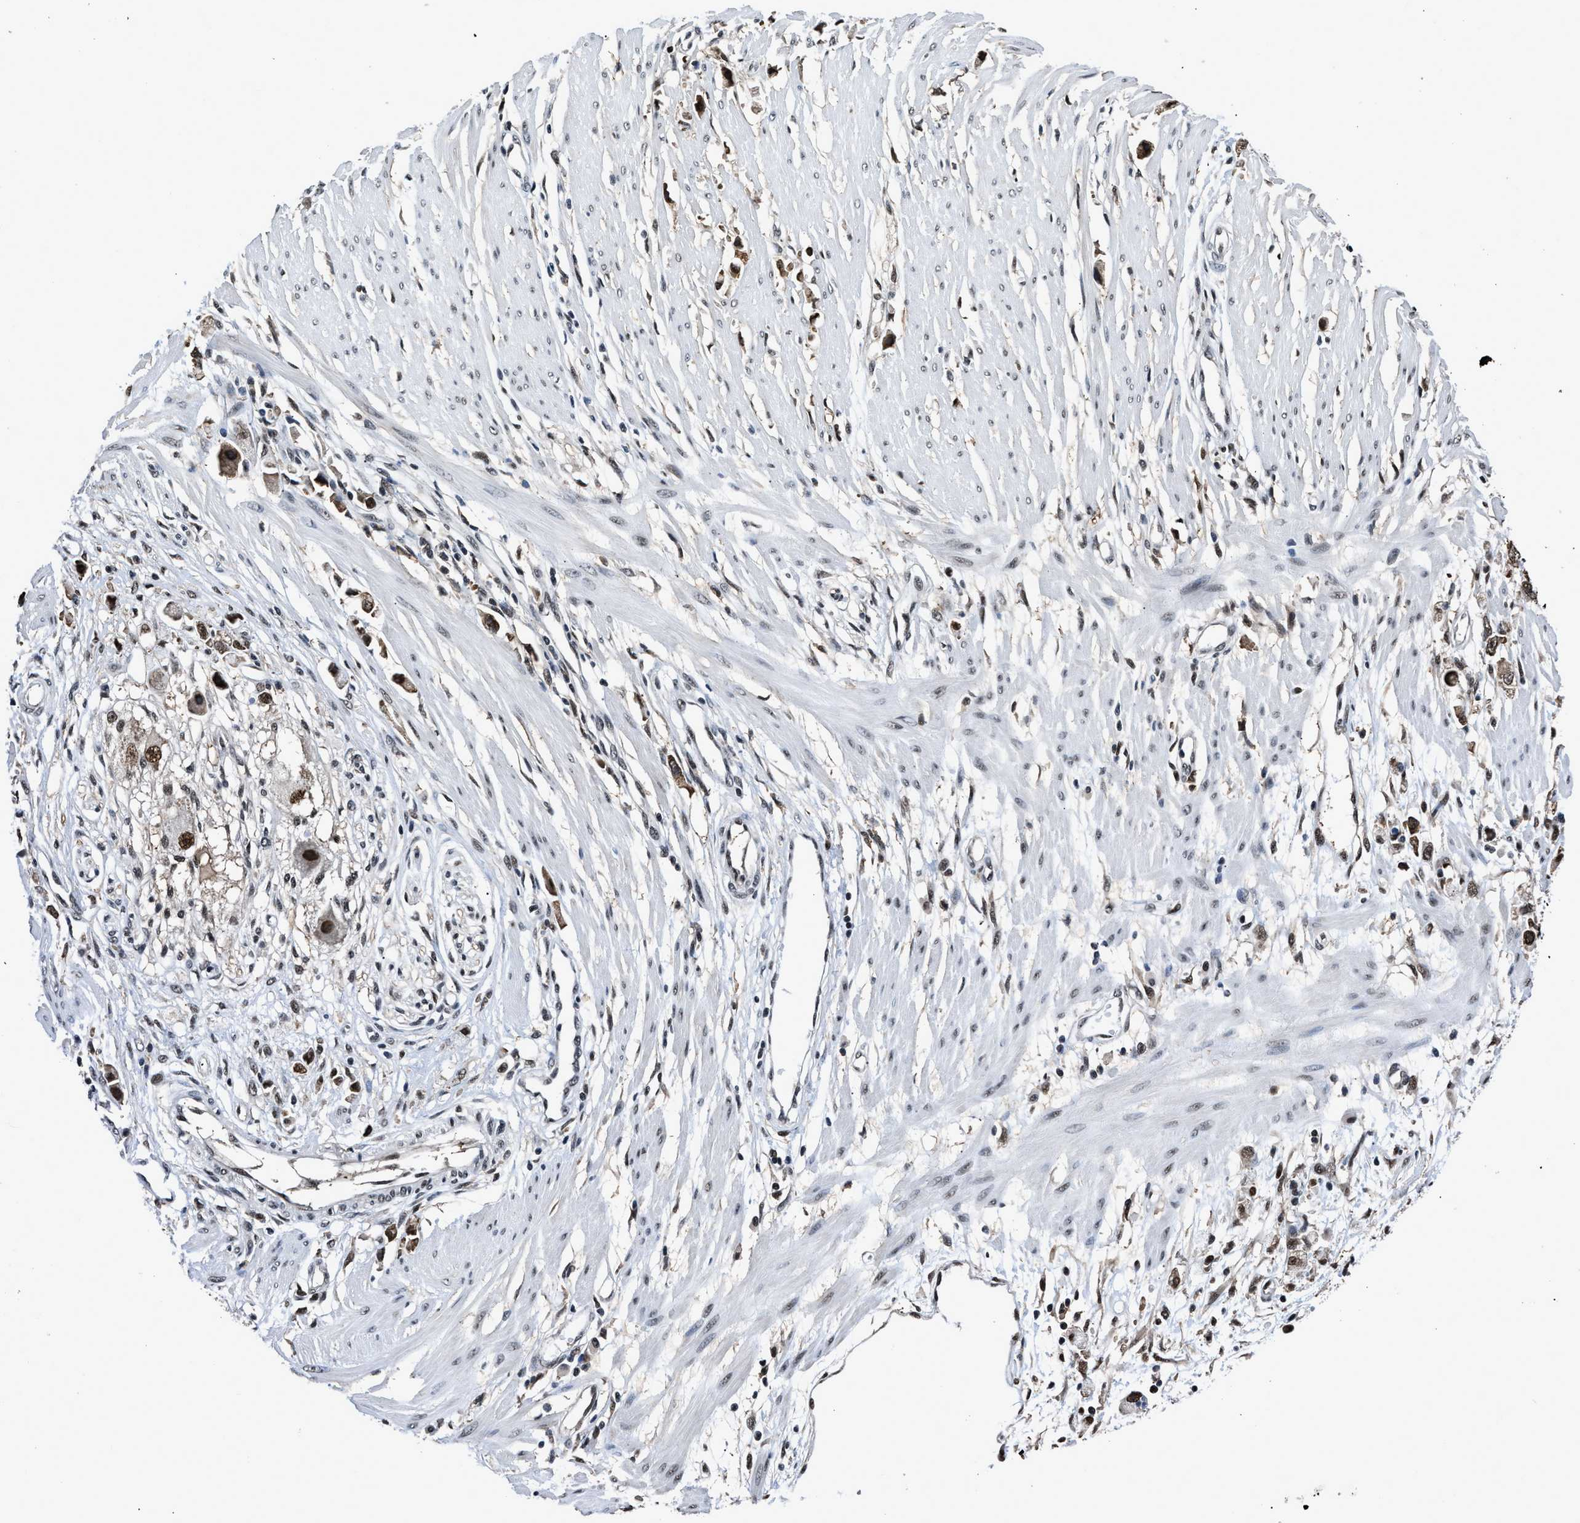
{"staining": {"intensity": "strong", "quantity": "25%-75%", "location": "nuclear"}, "tissue": "stomach cancer", "cell_type": "Tumor cells", "image_type": "cancer", "snomed": [{"axis": "morphology", "description": "Adenocarcinoma, NOS"}, {"axis": "topography", "description": "Stomach"}], "caption": "Stomach cancer (adenocarcinoma) stained with immunohistochemistry (IHC) demonstrates strong nuclear positivity in approximately 25%-75% of tumor cells.", "gene": "HNRNPH2", "patient": {"sex": "female", "age": 59}}